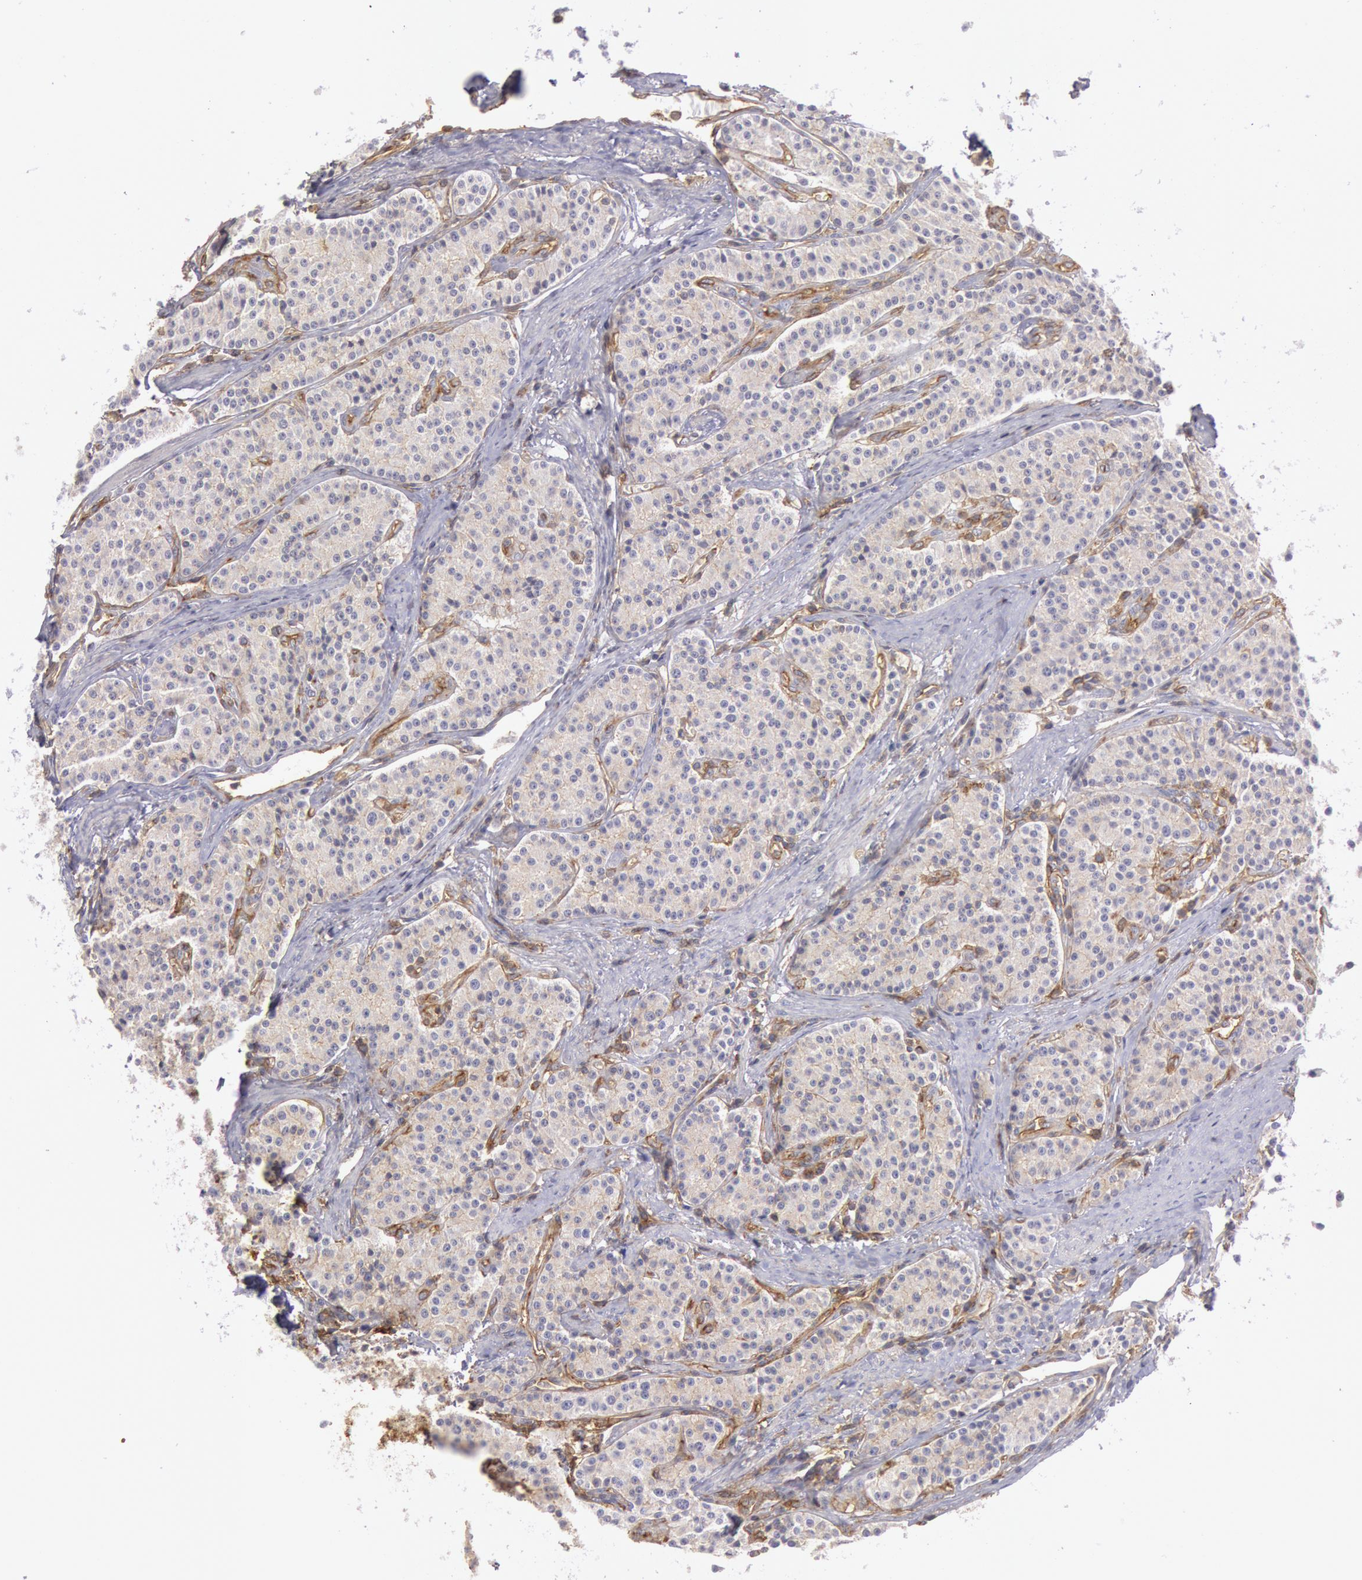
{"staining": {"intensity": "negative", "quantity": "none", "location": "none"}, "tissue": "carcinoid", "cell_type": "Tumor cells", "image_type": "cancer", "snomed": [{"axis": "morphology", "description": "Carcinoid, malignant, NOS"}, {"axis": "topography", "description": "Stomach"}], "caption": "IHC micrograph of human carcinoid stained for a protein (brown), which displays no positivity in tumor cells. (Immunohistochemistry (ihc), brightfield microscopy, high magnification).", "gene": "SNAP23", "patient": {"sex": "female", "age": 76}}